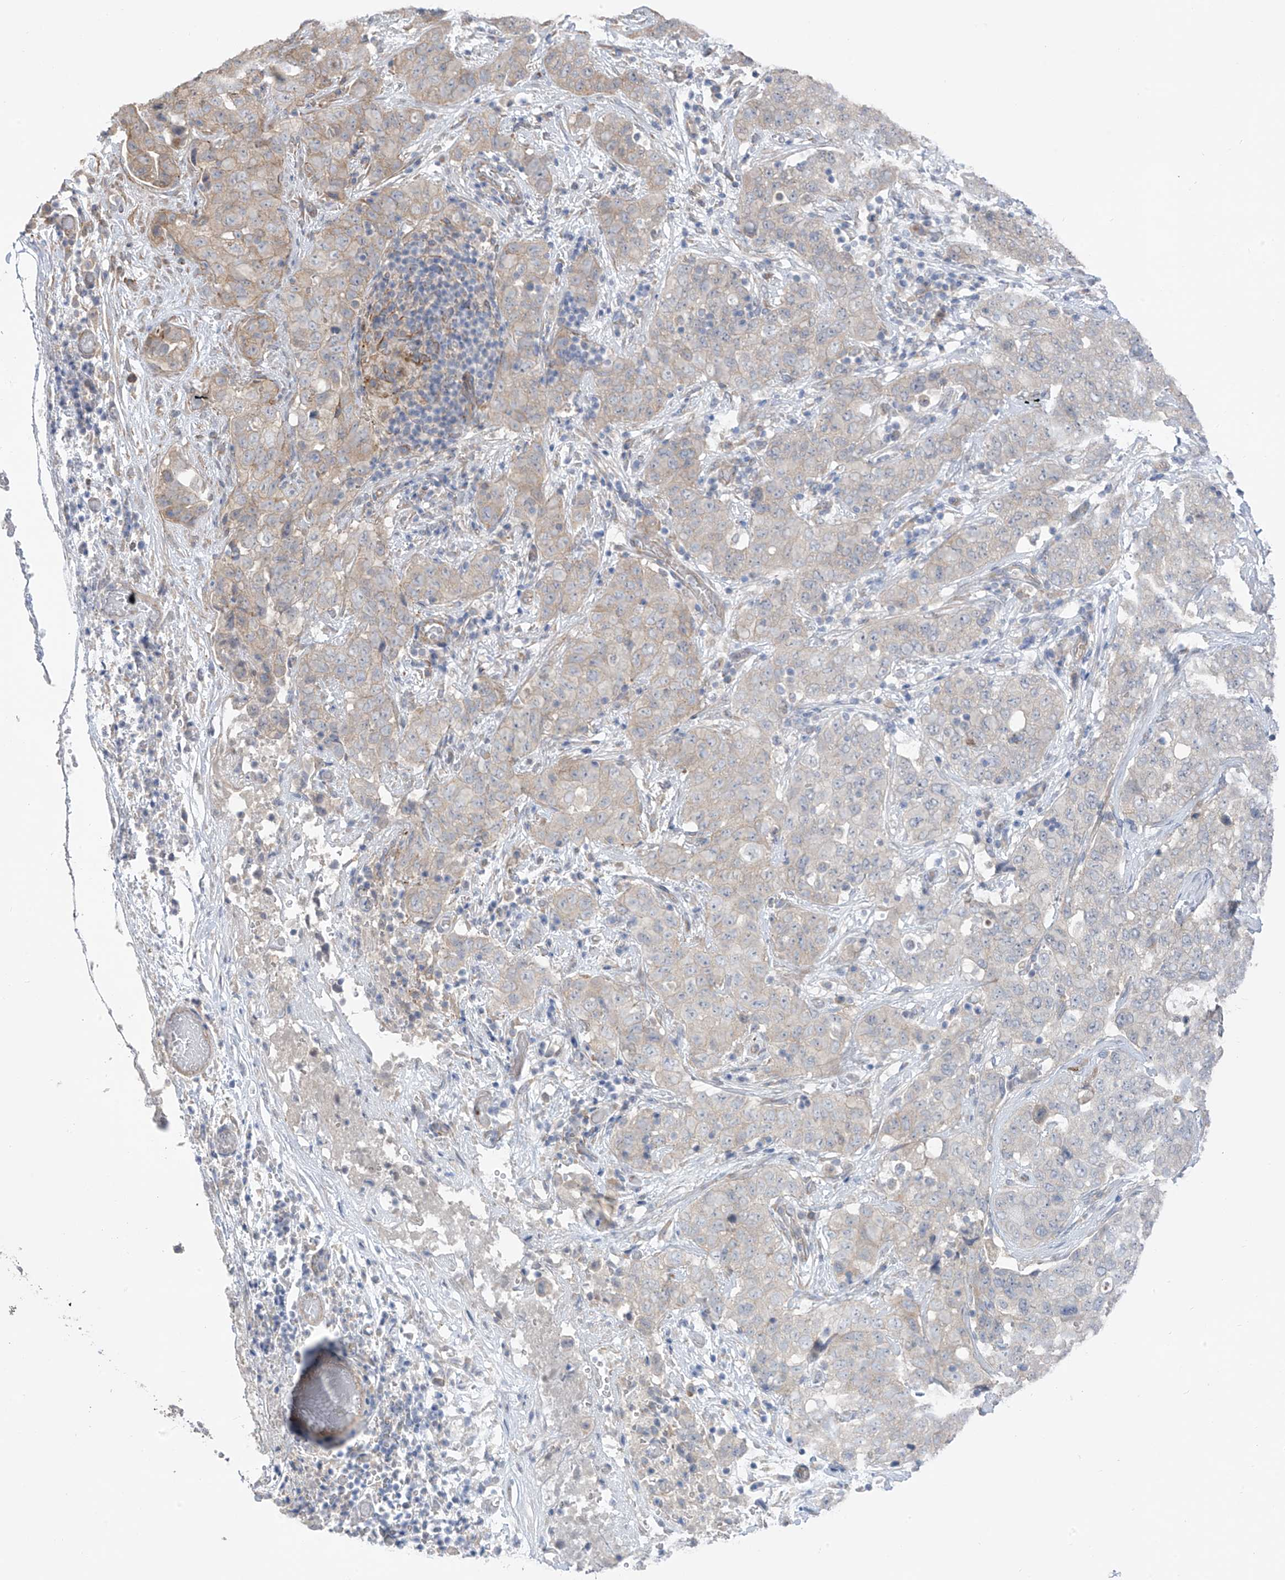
{"staining": {"intensity": "moderate", "quantity": "25%-75%", "location": "cytoplasmic/membranous"}, "tissue": "stomach cancer", "cell_type": "Tumor cells", "image_type": "cancer", "snomed": [{"axis": "morphology", "description": "Normal tissue, NOS"}, {"axis": "morphology", "description": "Adenocarcinoma, NOS"}, {"axis": "topography", "description": "Lymph node"}, {"axis": "topography", "description": "Stomach"}], "caption": "This micrograph reveals stomach adenocarcinoma stained with immunohistochemistry (IHC) to label a protein in brown. The cytoplasmic/membranous of tumor cells show moderate positivity for the protein. Nuclei are counter-stained blue.", "gene": "NALCN", "patient": {"sex": "male", "age": 48}}